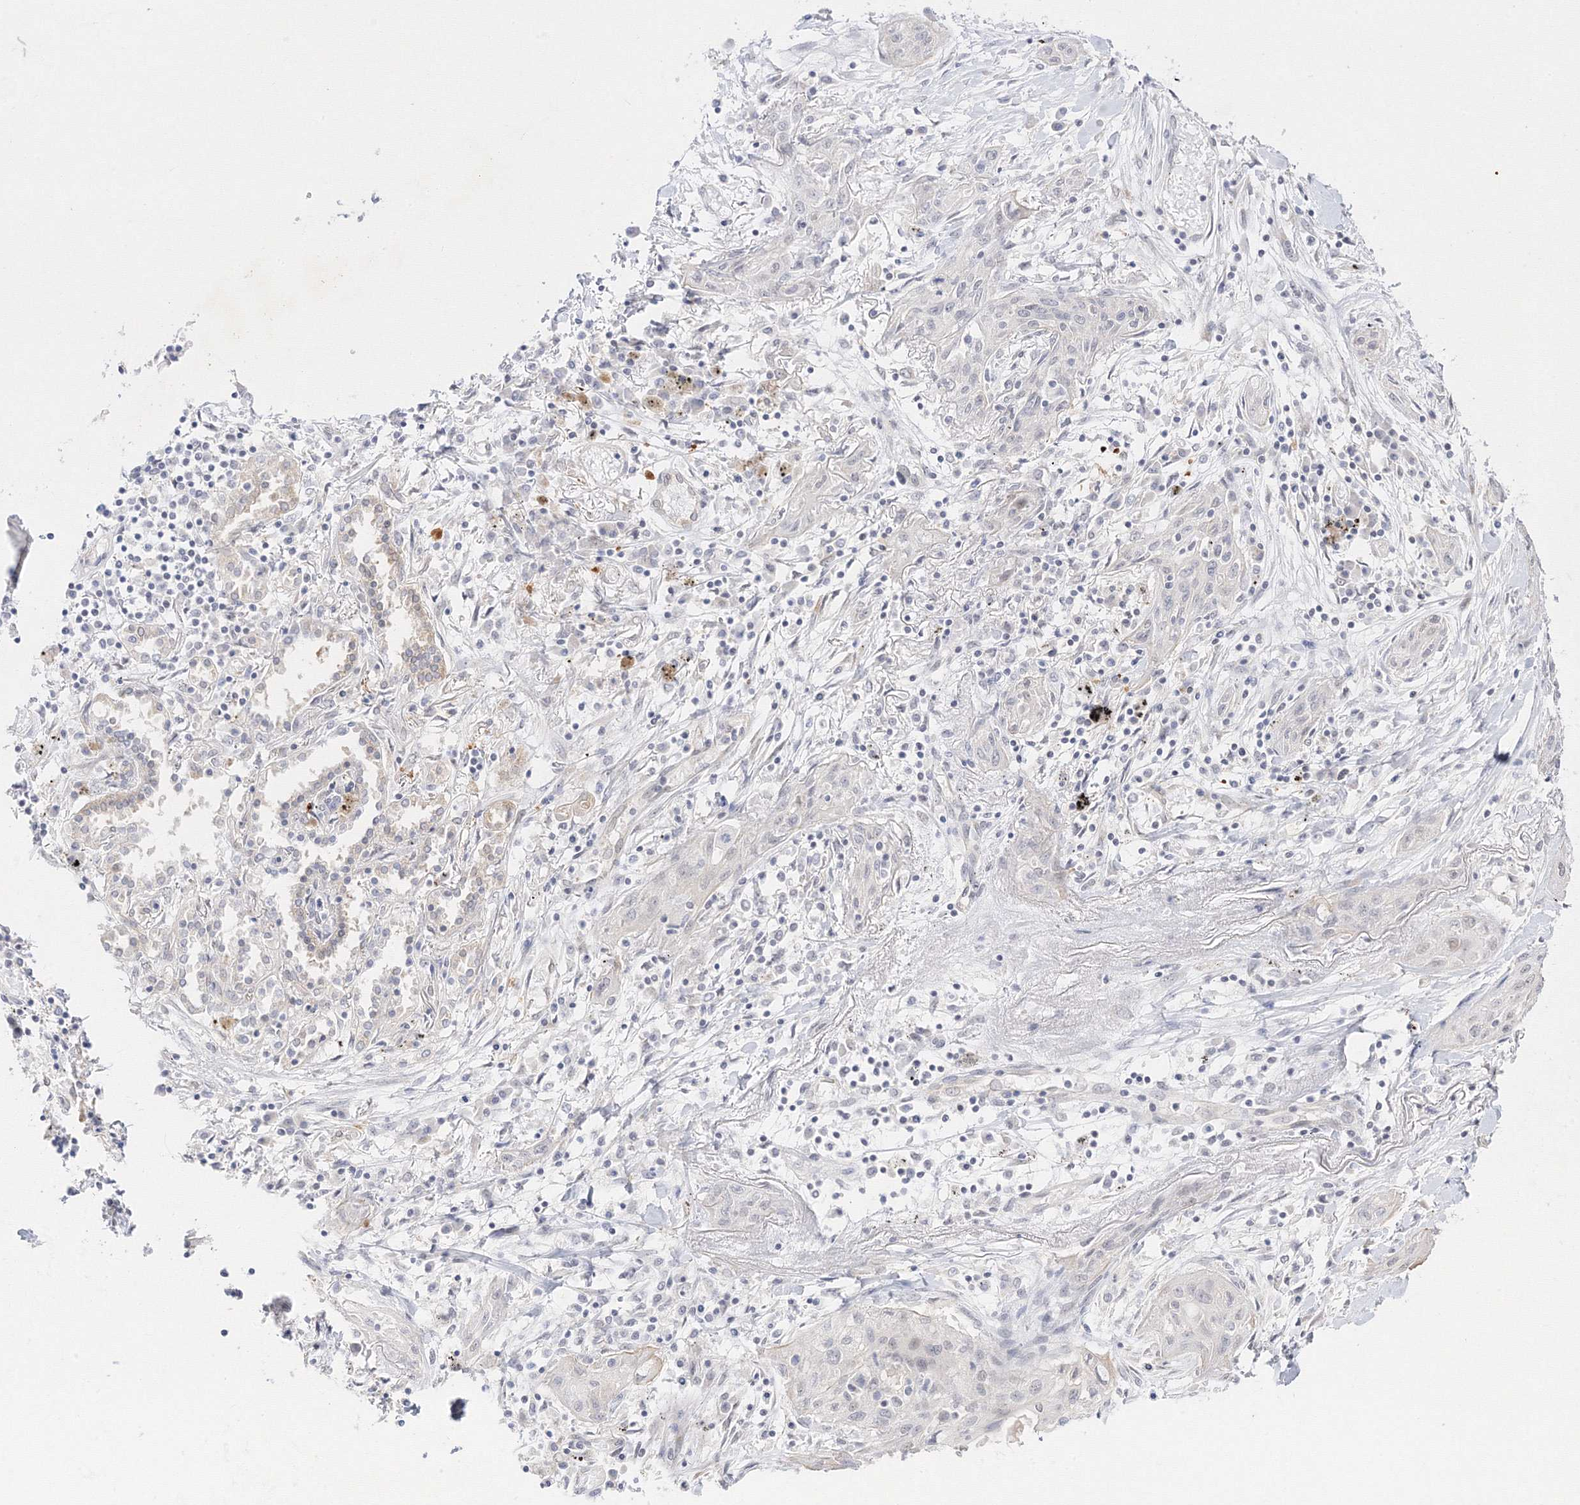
{"staining": {"intensity": "negative", "quantity": "none", "location": "none"}, "tissue": "lung cancer", "cell_type": "Tumor cells", "image_type": "cancer", "snomed": [{"axis": "morphology", "description": "Squamous cell carcinoma, NOS"}, {"axis": "topography", "description": "Lung"}], "caption": "This is a micrograph of immunohistochemistry staining of lung cancer (squamous cell carcinoma), which shows no expression in tumor cells.", "gene": "C2CD2", "patient": {"sex": "female", "age": 47}}